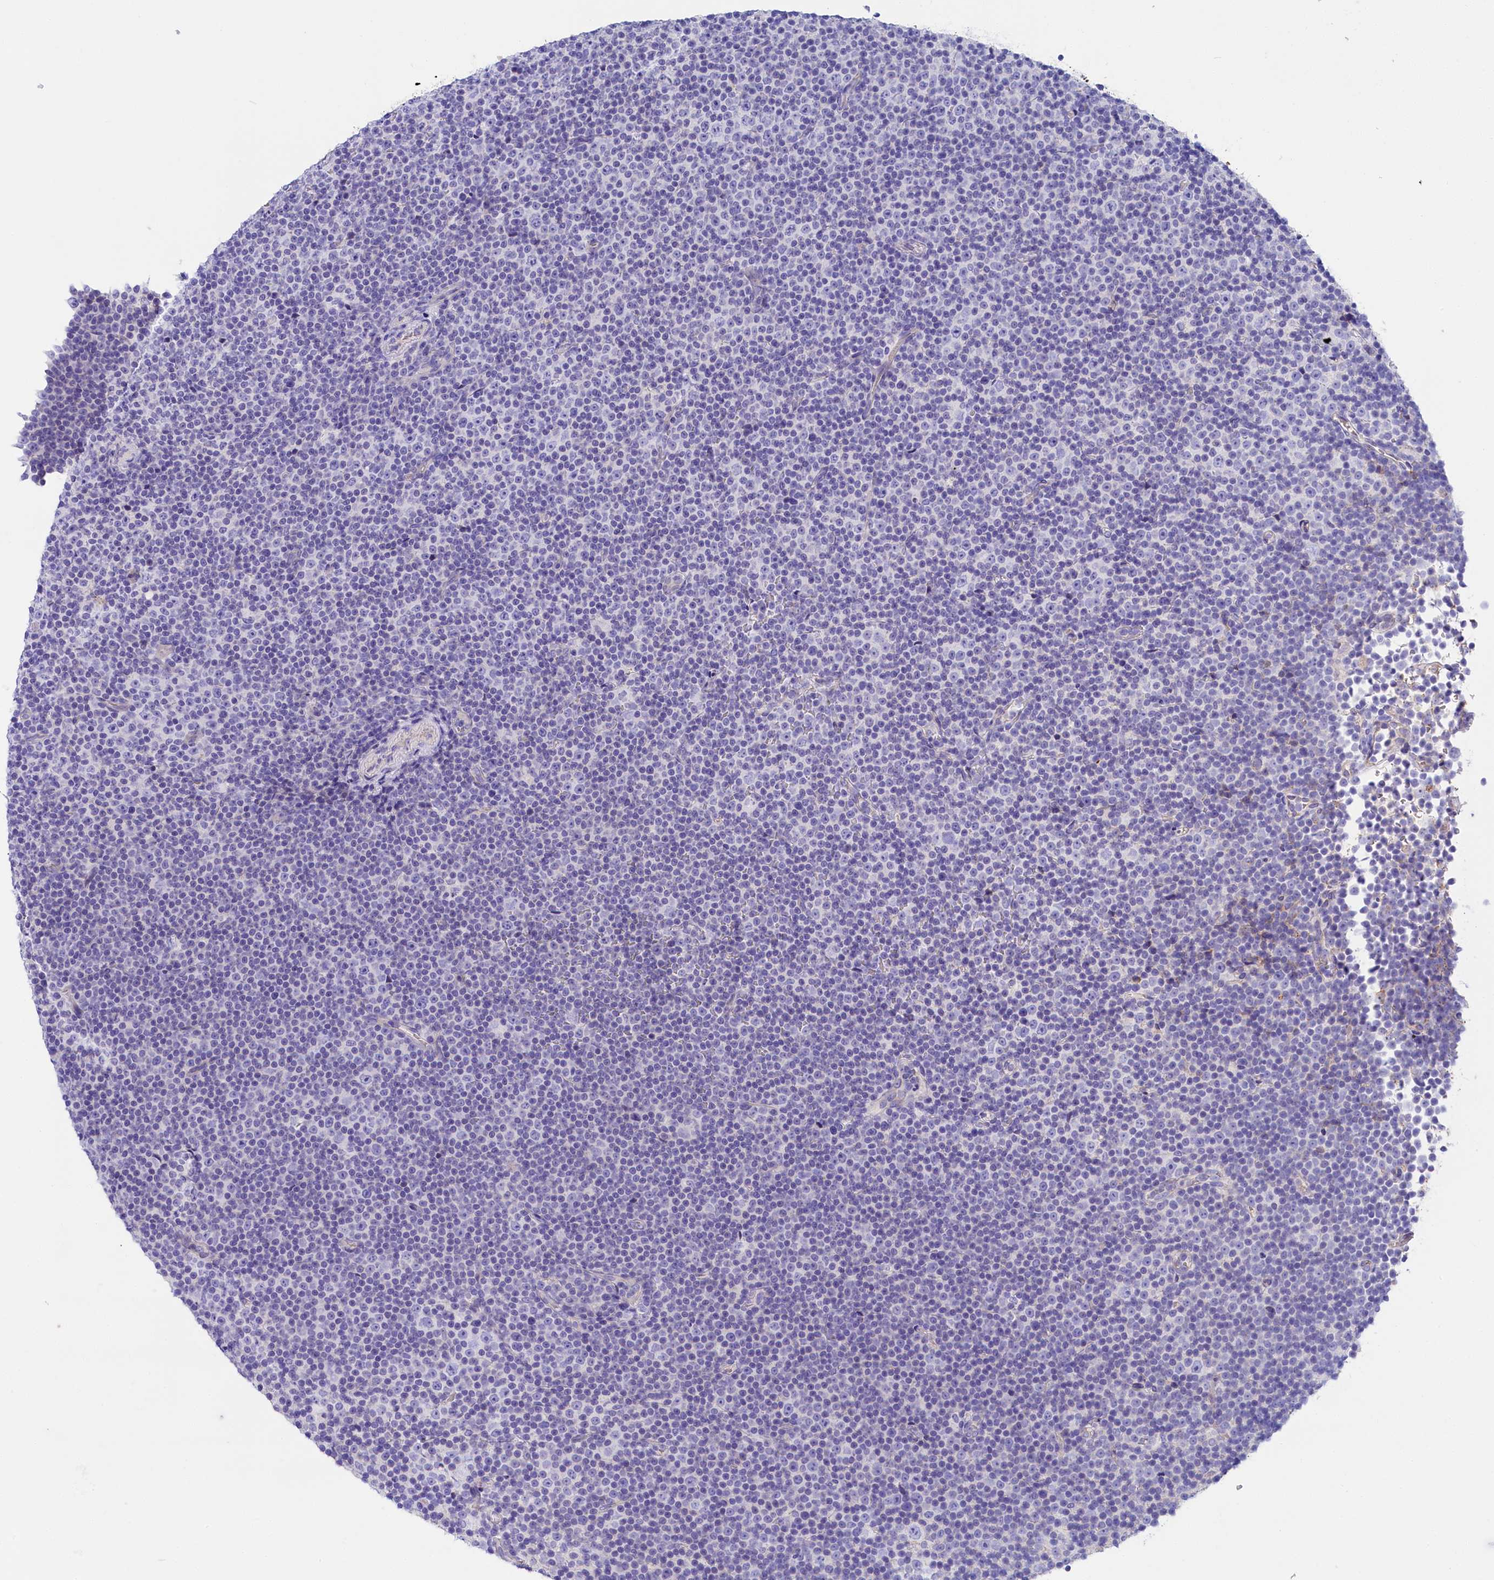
{"staining": {"intensity": "negative", "quantity": "none", "location": "none"}, "tissue": "lymphoma", "cell_type": "Tumor cells", "image_type": "cancer", "snomed": [{"axis": "morphology", "description": "Malignant lymphoma, non-Hodgkin's type, Low grade"}, {"axis": "topography", "description": "Lymph node"}], "caption": "Protein analysis of lymphoma reveals no significant expression in tumor cells.", "gene": "SULT2A1", "patient": {"sex": "female", "age": 67}}